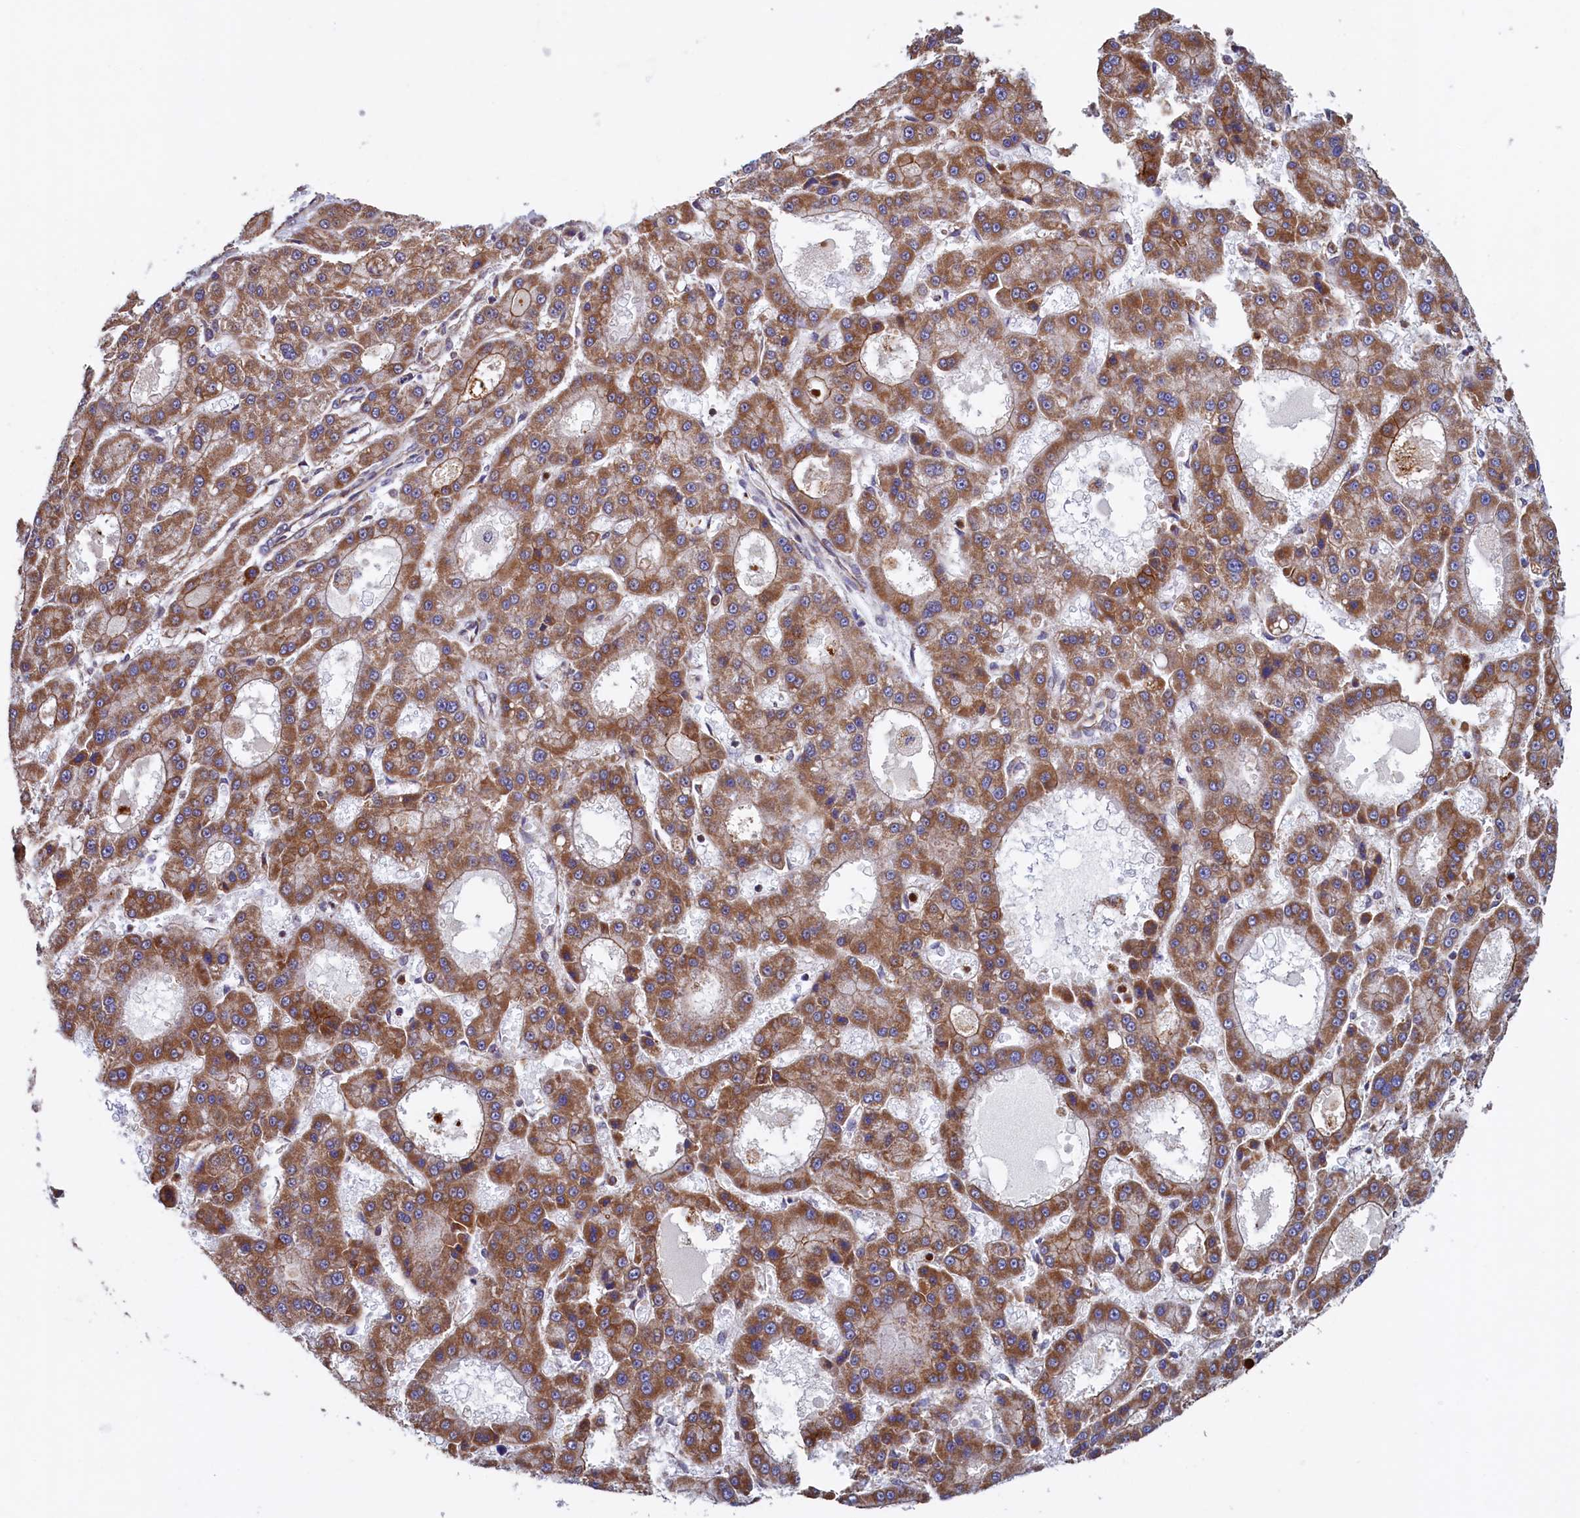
{"staining": {"intensity": "moderate", "quantity": ">75%", "location": "cytoplasmic/membranous"}, "tissue": "liver cancer", "cell_type": "Tumor cells", "image_type": "cancer", "snomed": [{"axis": "morphology", "description": "Carcinoma, Hepatocellular, NOS"}, {"axis": "topography", "description": "Liver"}], "caption": "DAB immunohistochemical staining of liver hepatocellular carcinoma exhibits moderate cytoplasmic/membranous protein expression in about >75% of tumor cells. (Stains: DAB (3,3'-diaminobenzidine) in brown, nuclei in blue, Microscopy: brightfield microscopy at high magnification).", "gene": "UBE3B", "patient": {"sex": "male", "age": 70}}